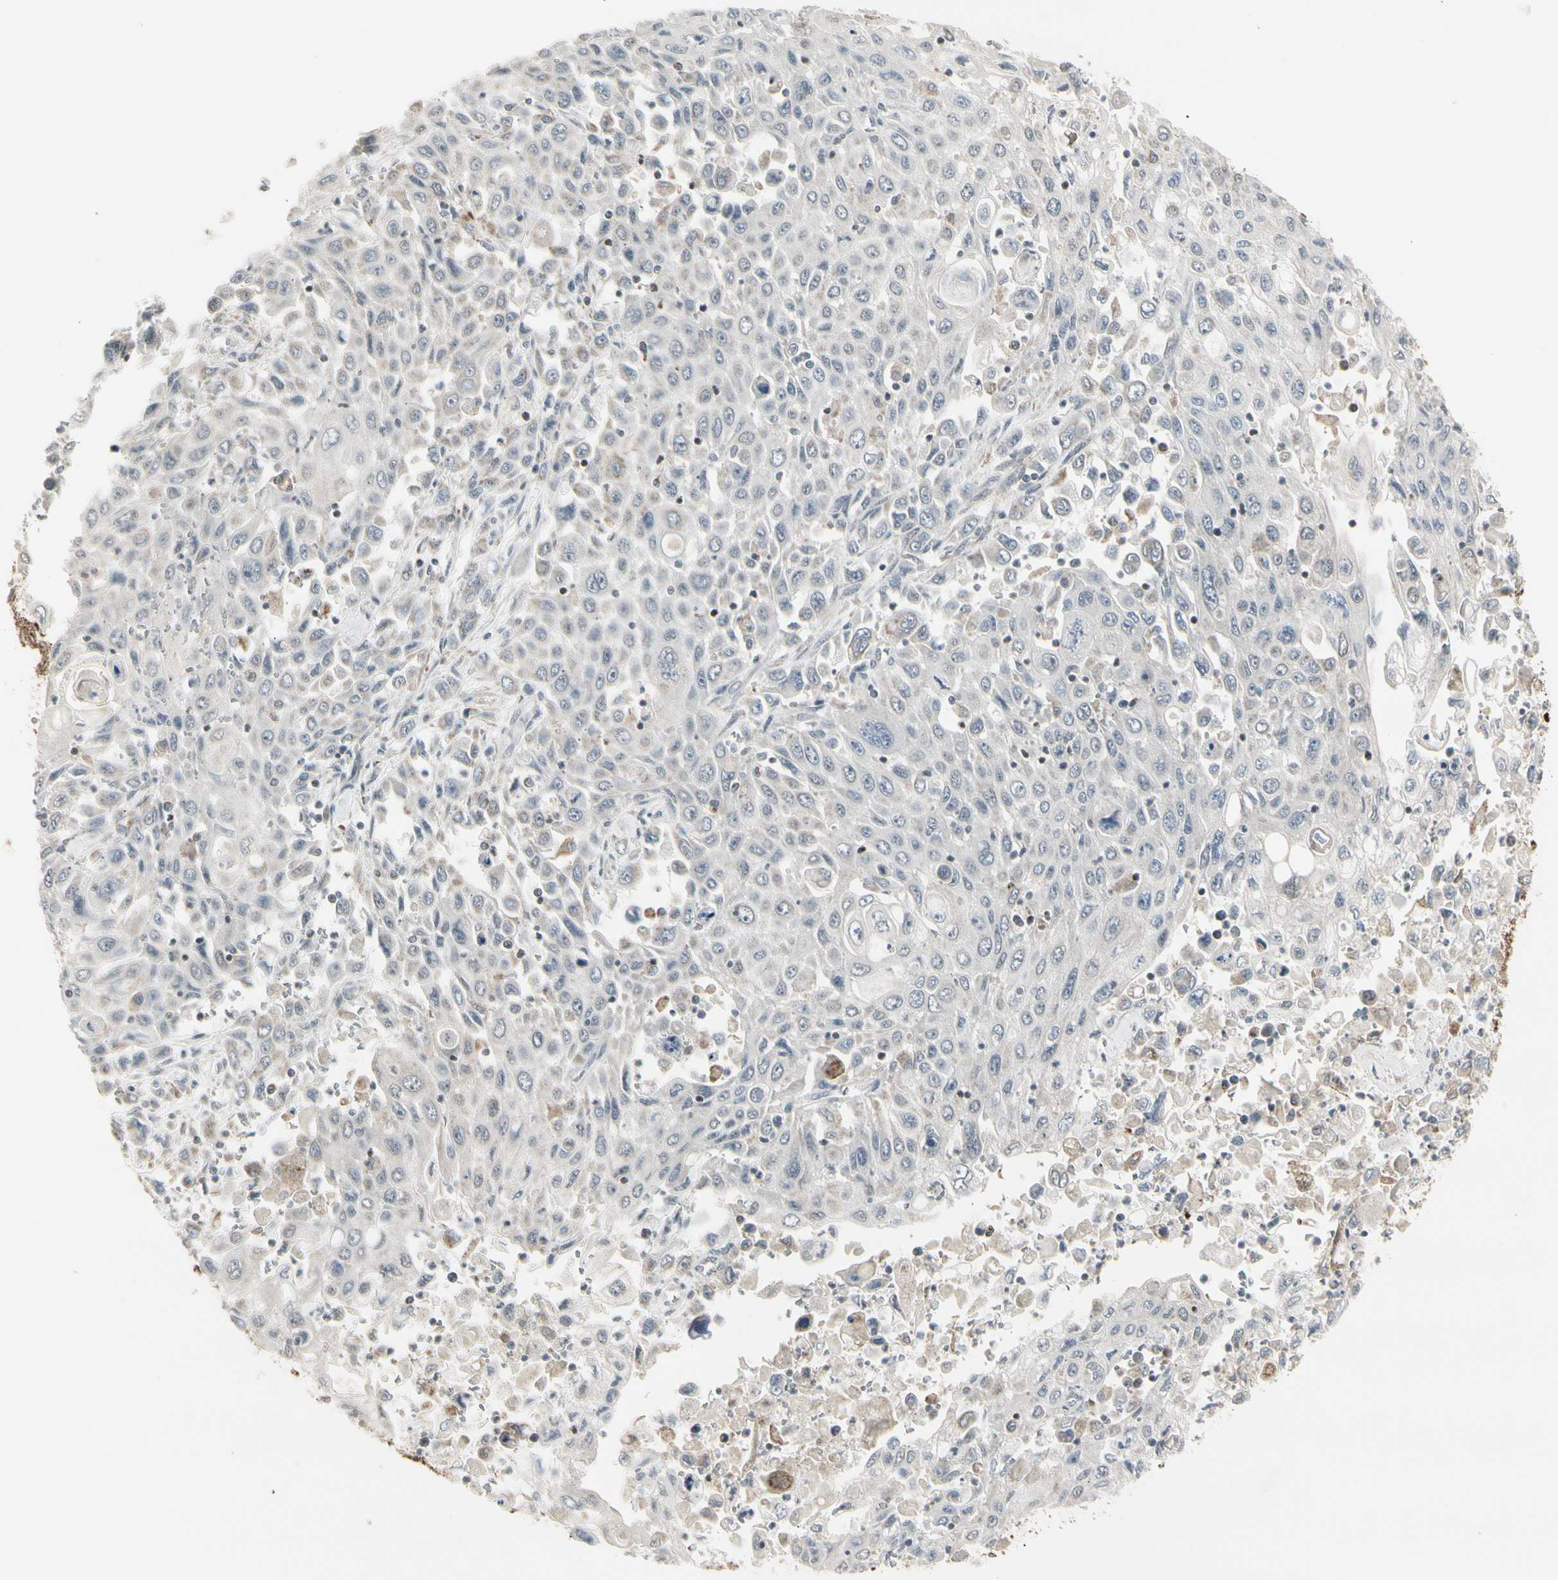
{"staining": {"intensity": "negative", "quantity": "none", "location": "none"}, "tissue": "pancreatic cancer", "cell_type": "Tumor cells", "image_type": "cancer", "snomed": [{"axis": "morphology", "description": "Adenocarcinoma, NOS"}, {"axis": "topography", "description": "Pancreas"}], "caption": "Immunohistochemistry photomicrograph of pancreatic cancer stained for a protein (brown), which reveals no staining in tumor cells. Nuclei are stained in blue.", "gene": "TMEM176A", "patient": {"sex": "male", "age": 70}}